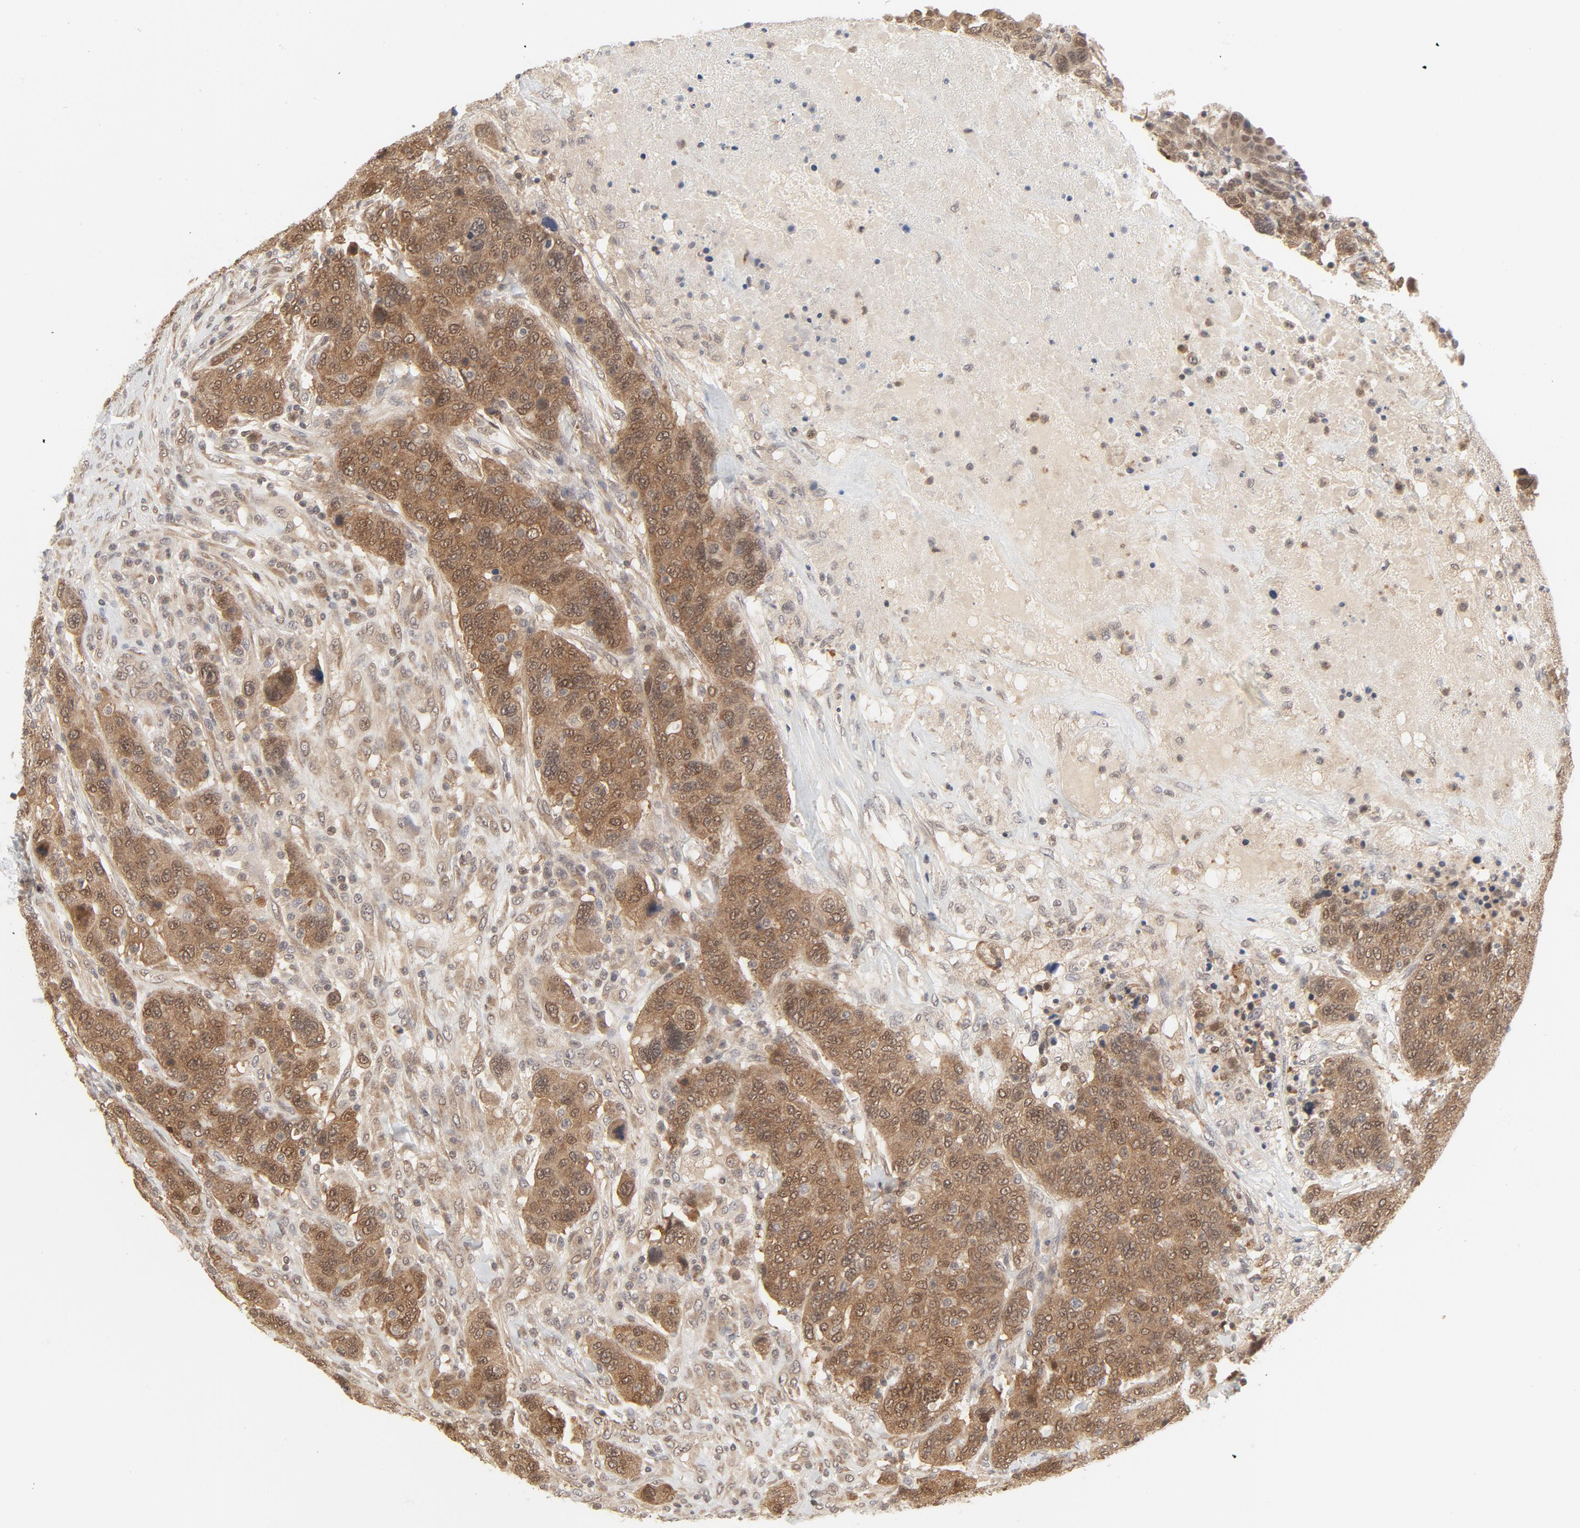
{"staining": {"intensity": "moderate", "quantity": "25%-75%", "location": "cytoplasmic/membranous,nuclear"}, "tissue": "breast cancer", "cell_type": "Tumor cells", "image_type": "cancer", "snomed": [{"axis": "morphology", "description": "Duct carcinoma"}, {"axis": "topography", "description": "Breast"}], "caption": "DAB immunohistochemical staining of invasive ductal carcinoma (breast) demonstrates moderate cytoplasmic/membranous and nuclear protein positivity in approximately 25%-75% of tumor cells. (DAB (3,3'-diaminobenzidine) IHC with brightfield microscopy, high magnification).", "gene": "NEDD8", "patient": {"sex": "female", "age": 37}}